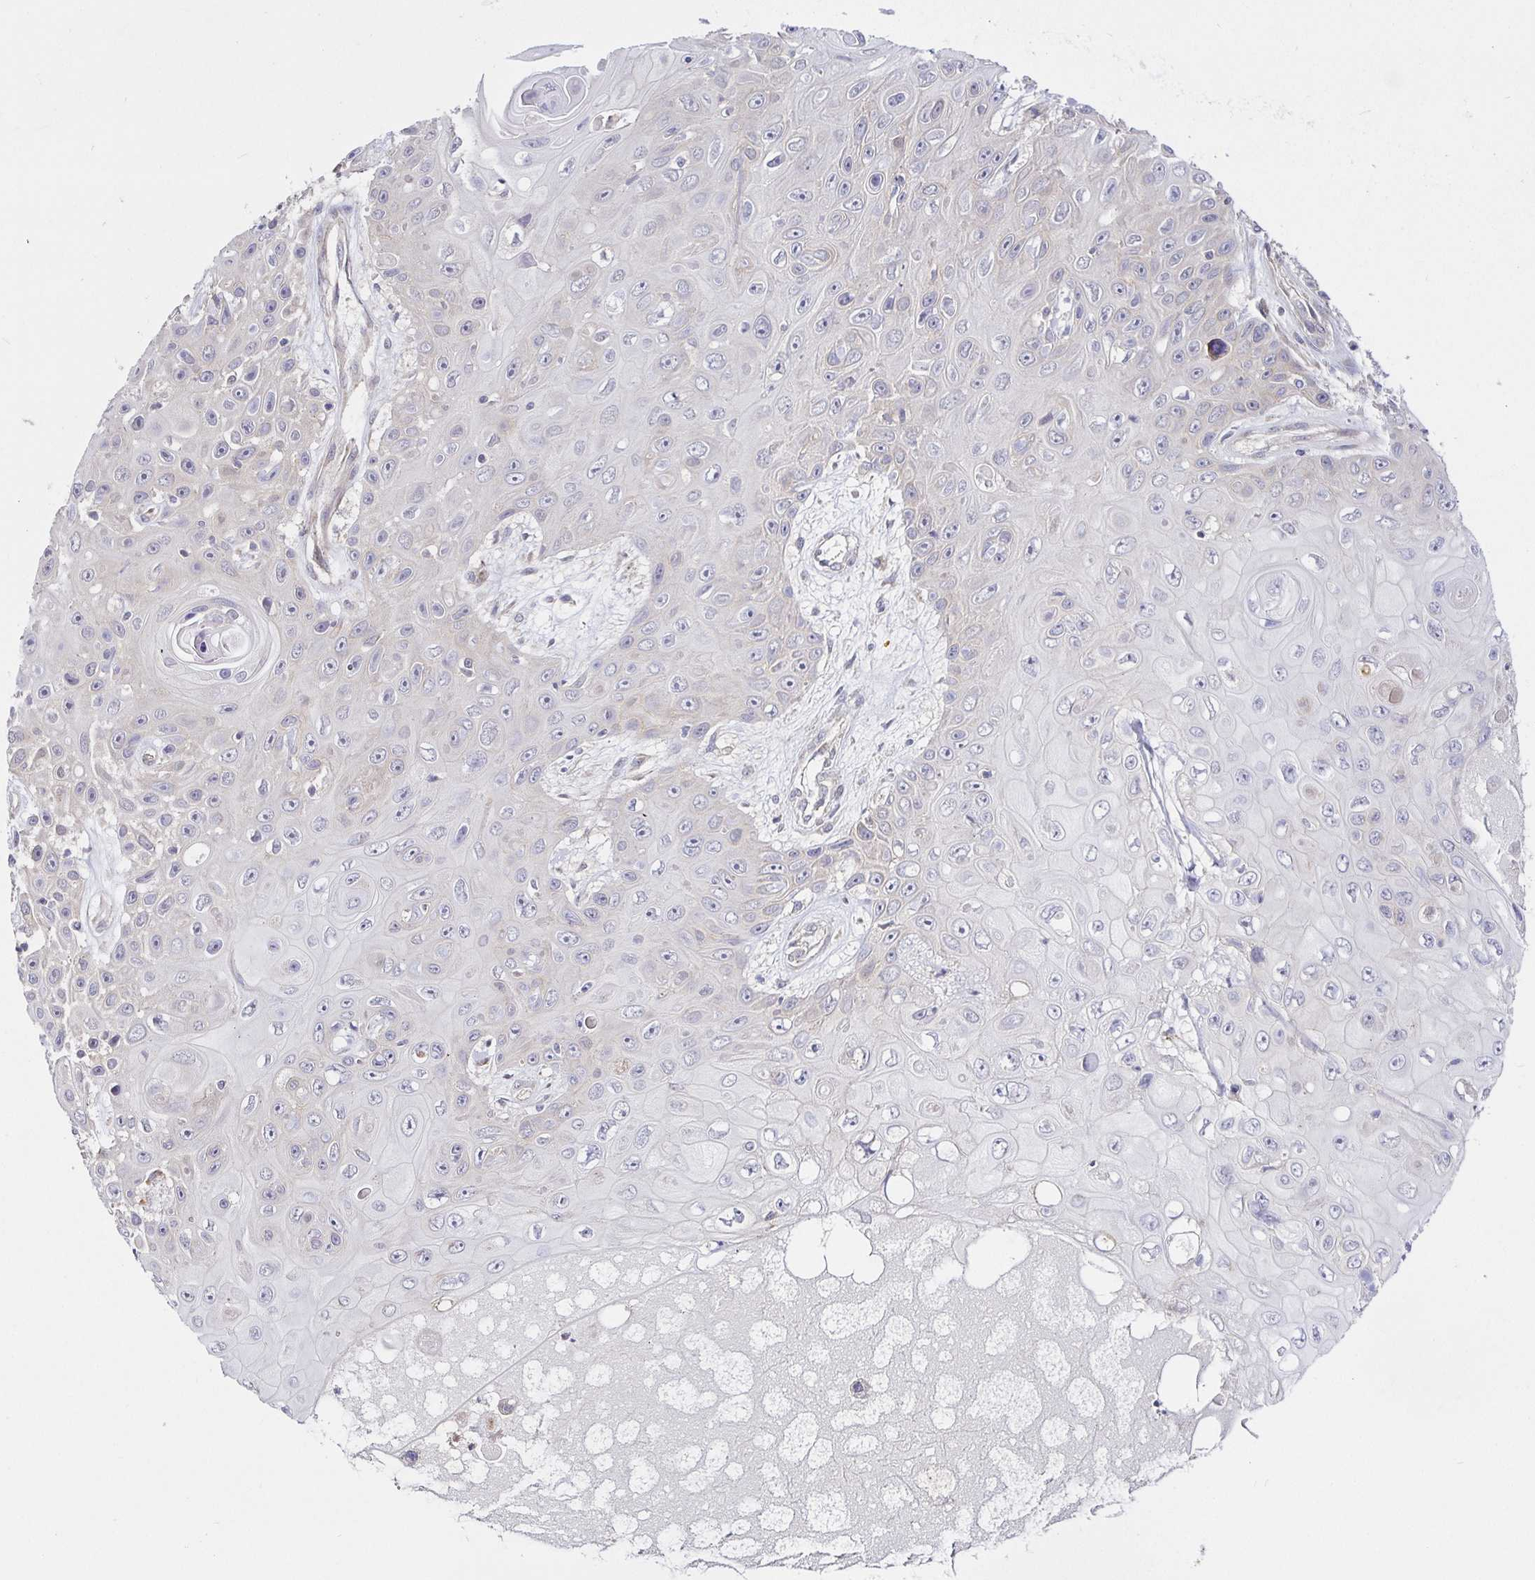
{"staining": {"intensity": "negative", "quantity": "none", "location": "none"}, "tissue": "skin cancer", "cell_type": "Tumor cells", "image_type": "cancer", "snomed": [{"axis": "morphology", "description": "Squamous cell carcinoma, NOS"}, {"axis": "topography", "description": "Skin"}], "caption": "An immunohistochemistry (IHC) histopathology image of skin cancer (squamous cell carcinoma) is shown. There is no staining in tumor cells of skin cancer (squamous cell carcinoma).", "gene": "ZDHHC11", "patient": {"sex": "male", "age": 82}}